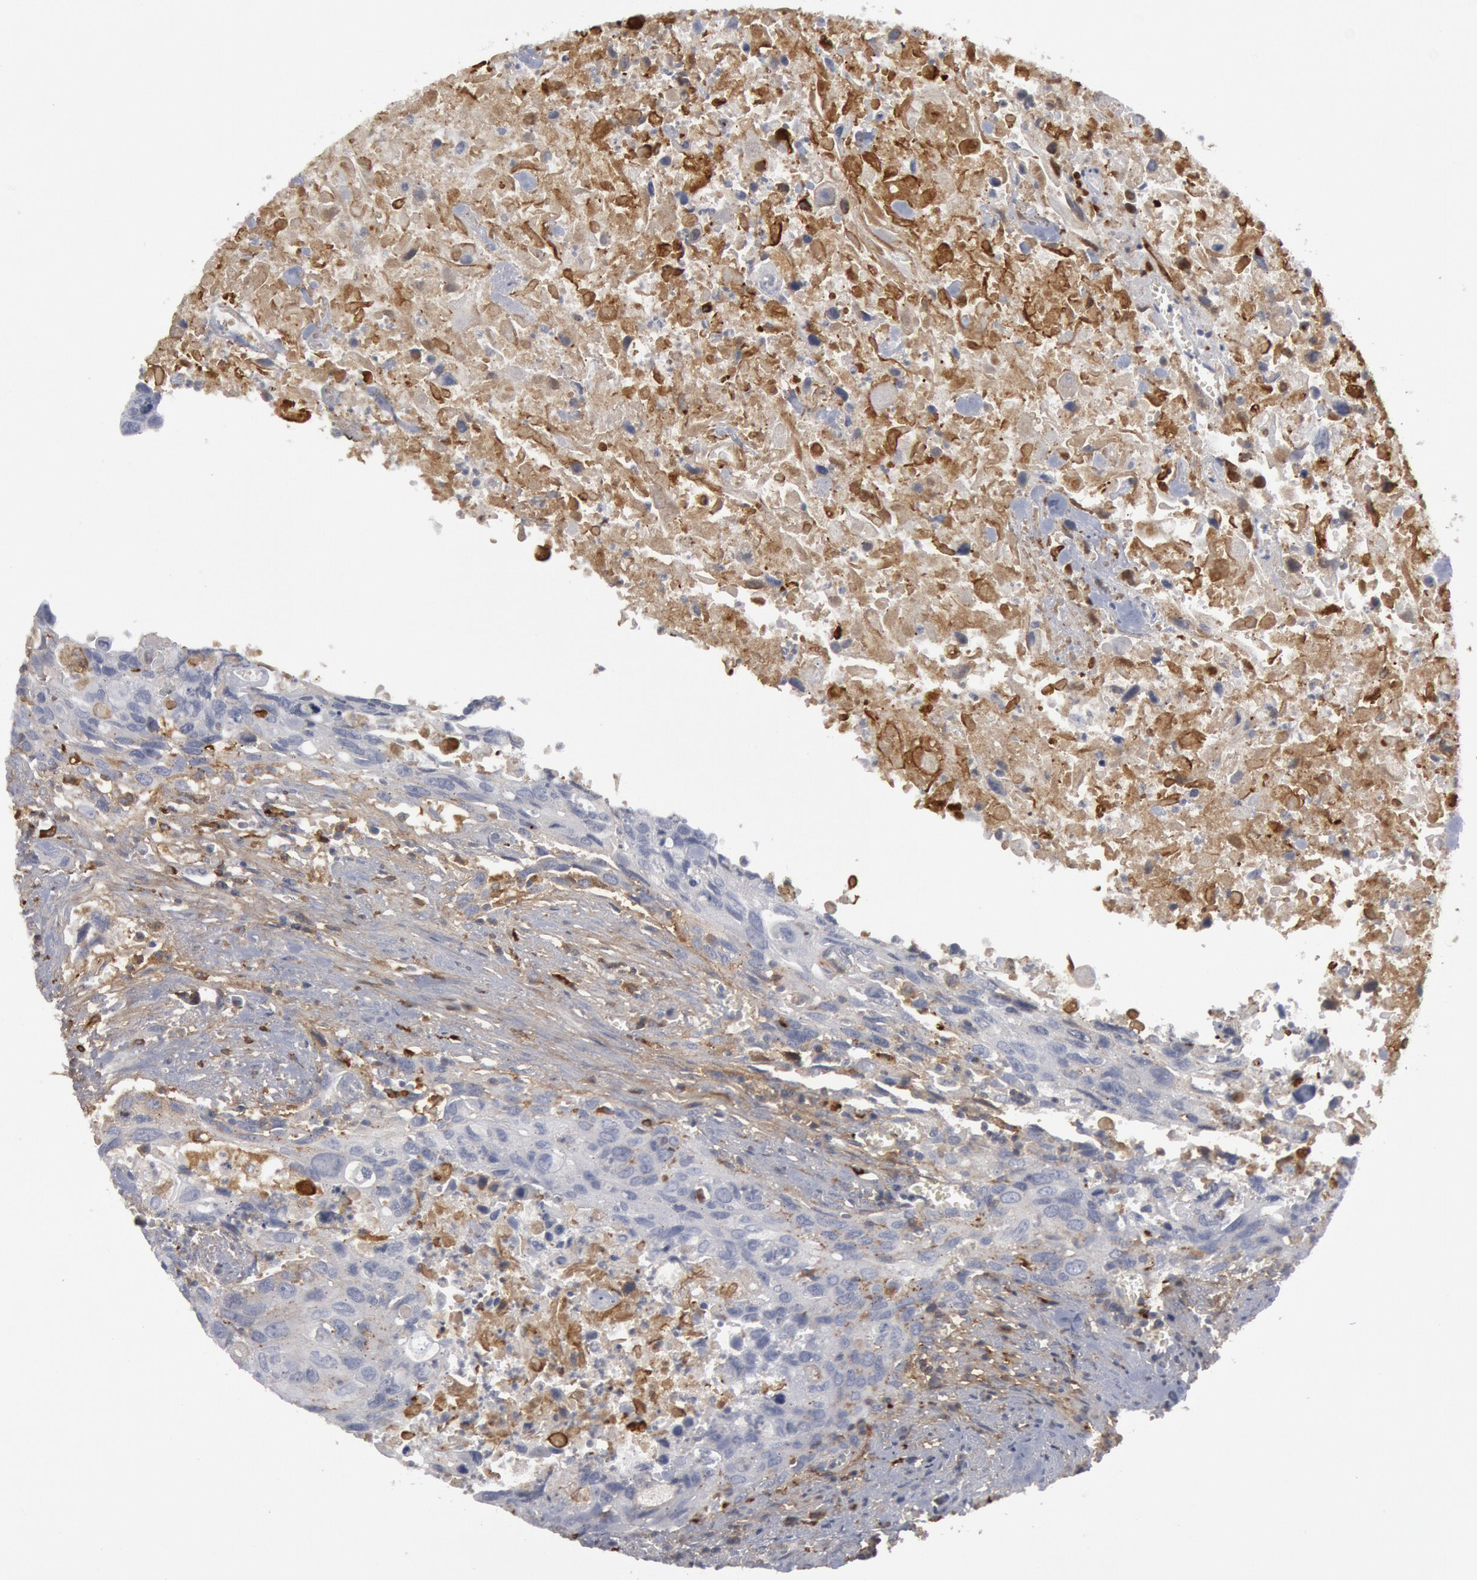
{"staining": {"intensity": "negative", "quantity": "none", "location": "none"}, "tissue": "urothelial cancer", "cell_type": "Tumor cells", "image_type": "cancer", "snomed": [{"axis": "morphology", "description": "Urothelial carcinoma, High grade"}, {"axis": "topography", "description": "Urinary bladder"}], "caption": "High magnification brightfield microscopy of high-grade urothelial carcinoma stained with DAB (brown) and counterstained with hematoxylin (blue): tumor cells show no significant staining. (DAB (3,3'-diaminobenzidine) IHC with hematoxylin counter stain).", "gene": "C1QC", "patient": {"sex": "male", "age": 71}}